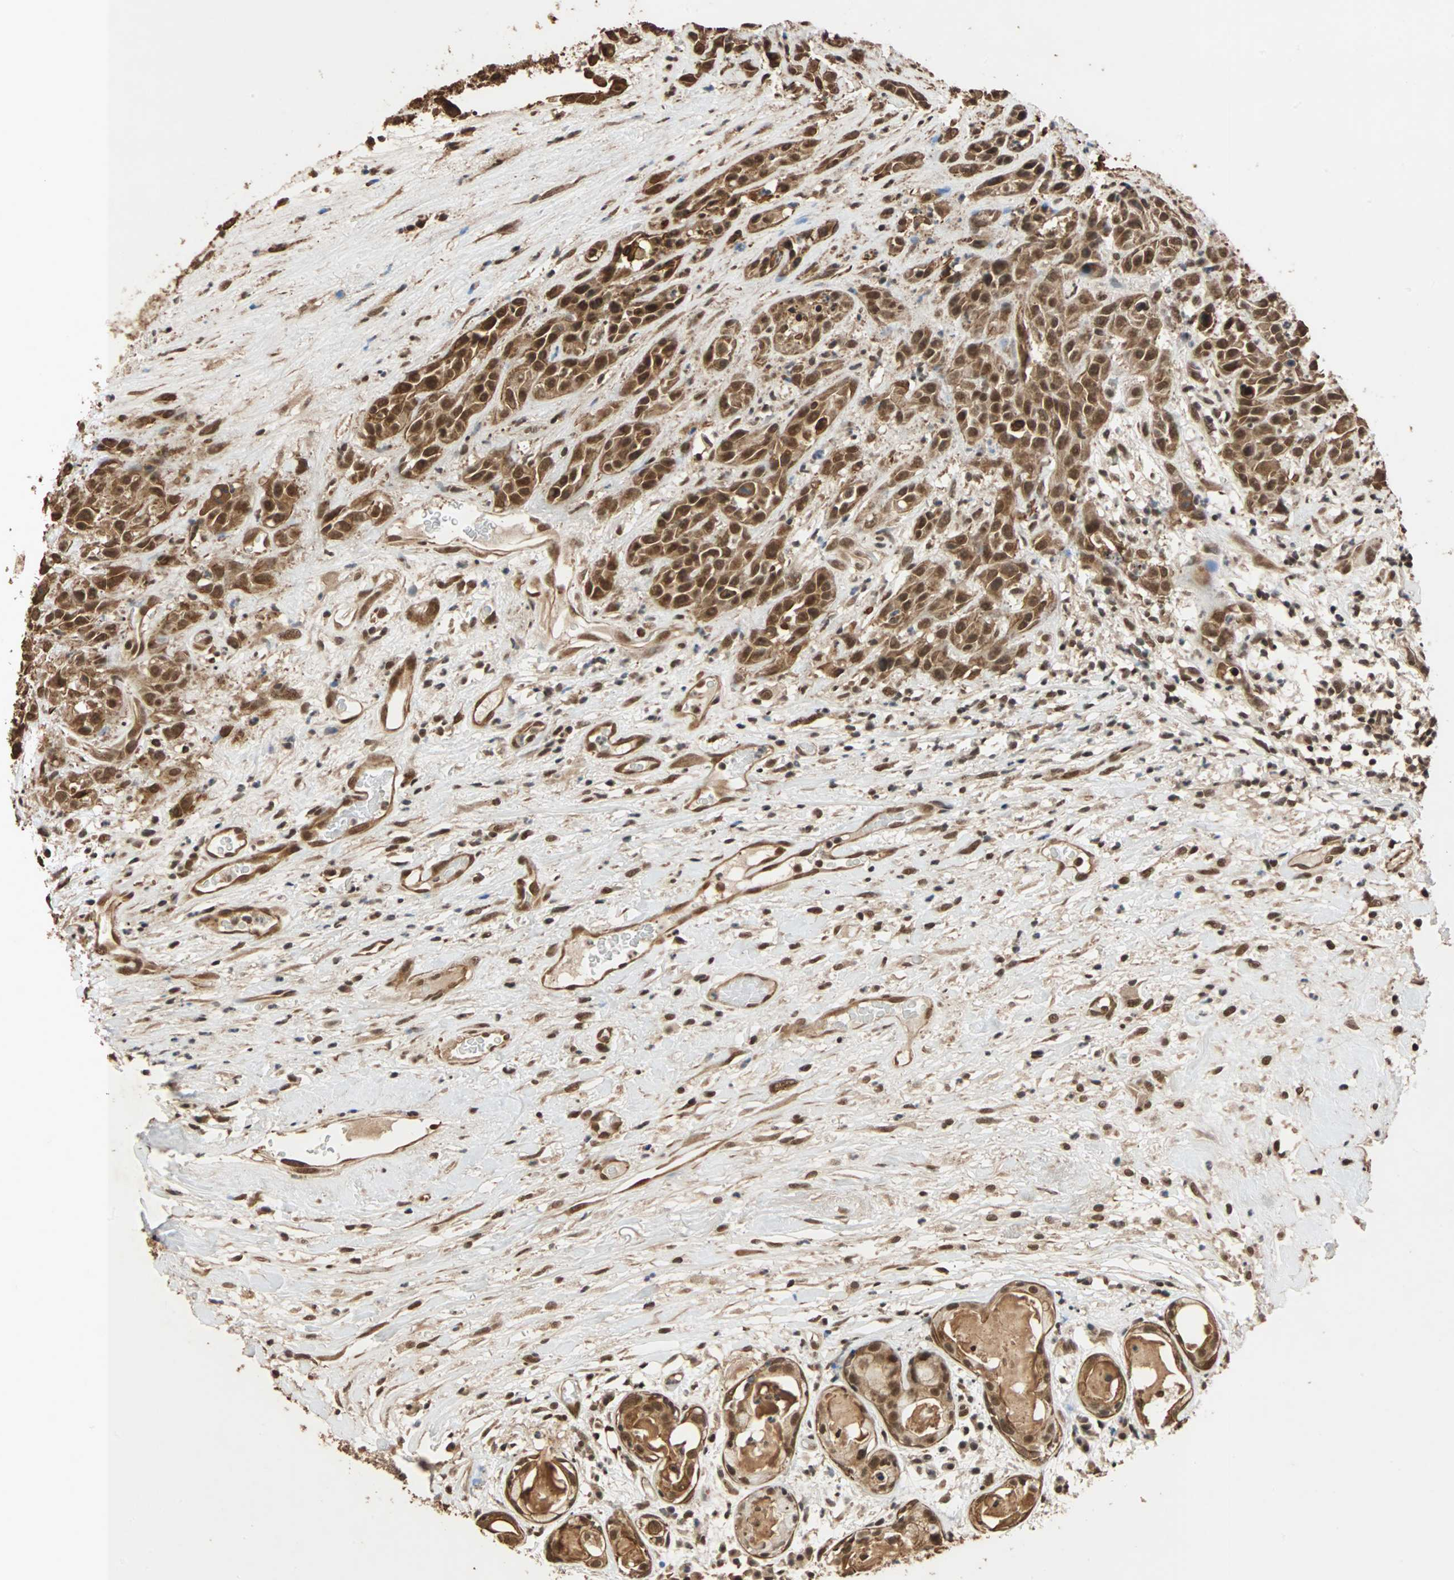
{"staining": {"intensity": "strong", "quantity": ">75%", "location": "cytoplasmic/membranous,nuclear"}, "tissue": "head and neck cancer", "cell_type": "Tumor cells", "image_type": "cancer", "snomed": [{"axis": "morphology", "description": "Normal tissue, NOS"}, {"axis": "morphology", "description": "Squamous cell carcinoma, NOS"}, {"axis": "topography", "description": "Cartilage tissue"}, {"axis": "topography", "description": "Head-Neck"}], "caption": "Protein analysis of head and neck cancer tissue shows strong cytoplasmic/membranous and nuclear expression in approximately >75% of tumor cells.", "gene": "CDC5L", "patient": {"sex": "male", "age": 62}}